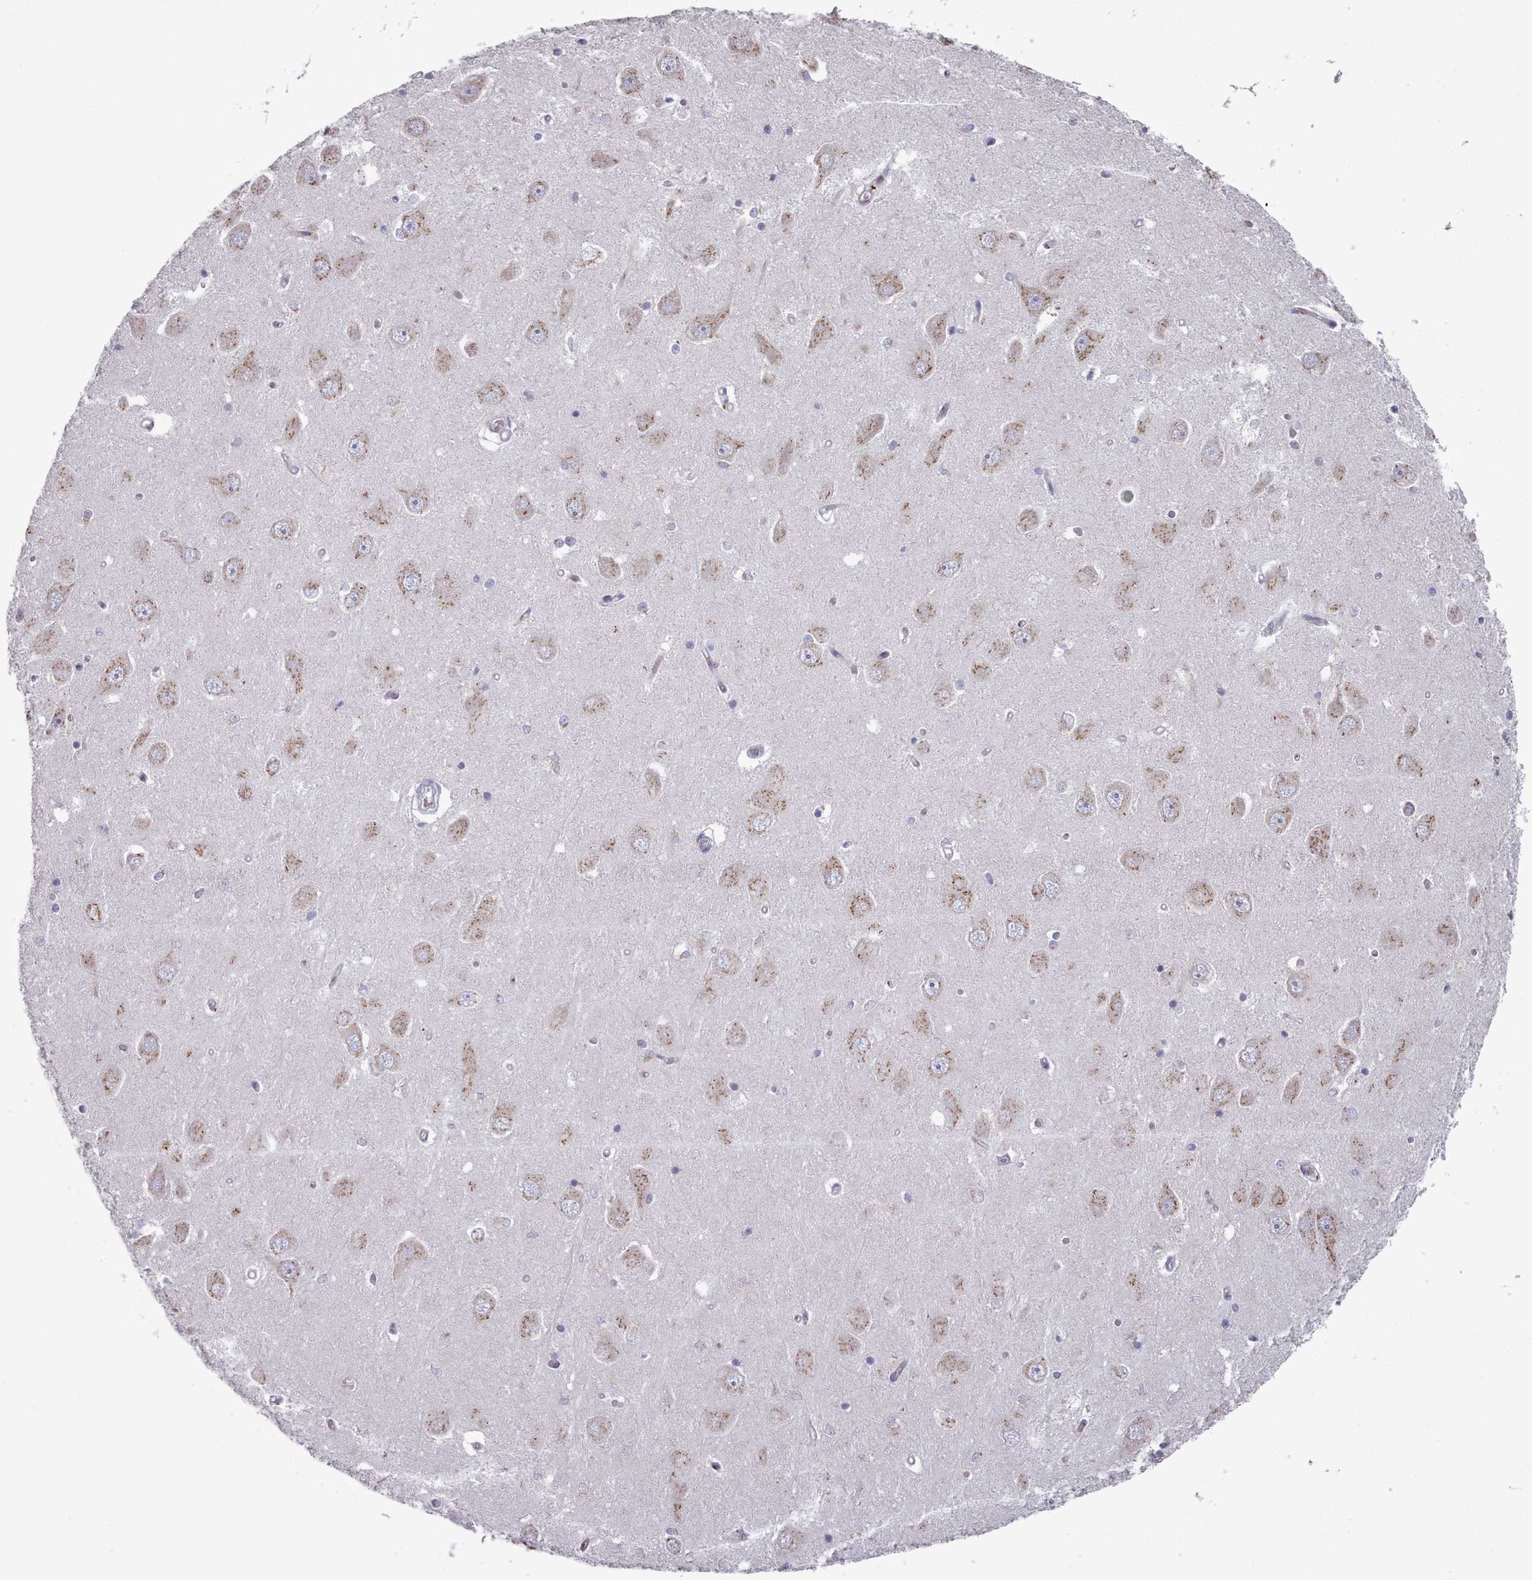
{"staining": {"intensity": "negative", "quantity": "none", "location": "none"}, "tissue": "hippocampus", "cell_type": "Glial cells", "image_type": "normal", "snomed": [{"axis": "morphology", "description": "Normal tissue, NOS"}, {"axis": "topography", "description": "Hippocampus"}], "caption": "Immunohistochemistry (IHC) photomicrograph of normal hippocampus: human hippocampus stained with DAB displays no significant protein expression in glial cells.", "gene": "MAN1B1", "patient": {"sex": "male", "age": 45}}